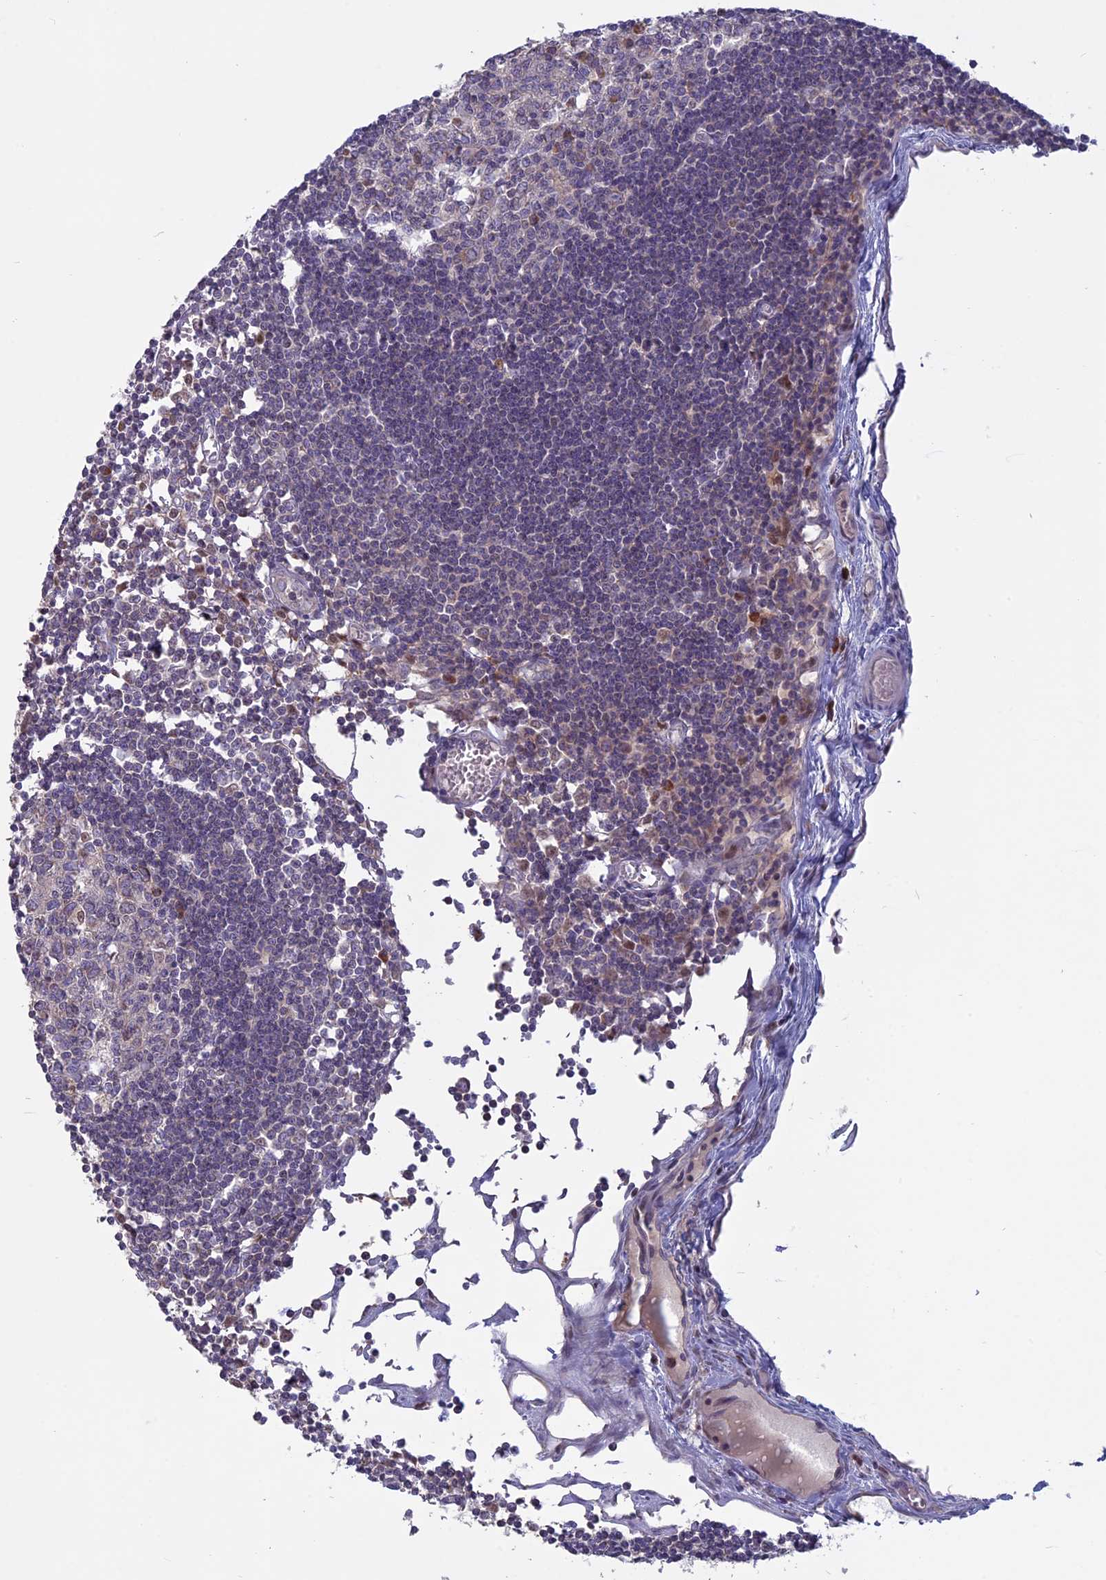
{"staining": {"intensity": "moderate", "quantity": "25%-75%", "location": "cytoplasmic/membranous"}, "tissue": "lymph node", "cell_type": "Germinal center cells", "image_type": "normal", "snomed": [{"axis": "morphology", "description": "Normal tissue, NOS"}, {"axis": "topography", "description": "Lymph node"}], "caption": "A histopathology image of lymph node stained for a protein displays moderate cytoplasmic/membranous brown staining in germinal center cells.", "gene": "TMEM208", "patient": {"sex": "female", "age": 11}}